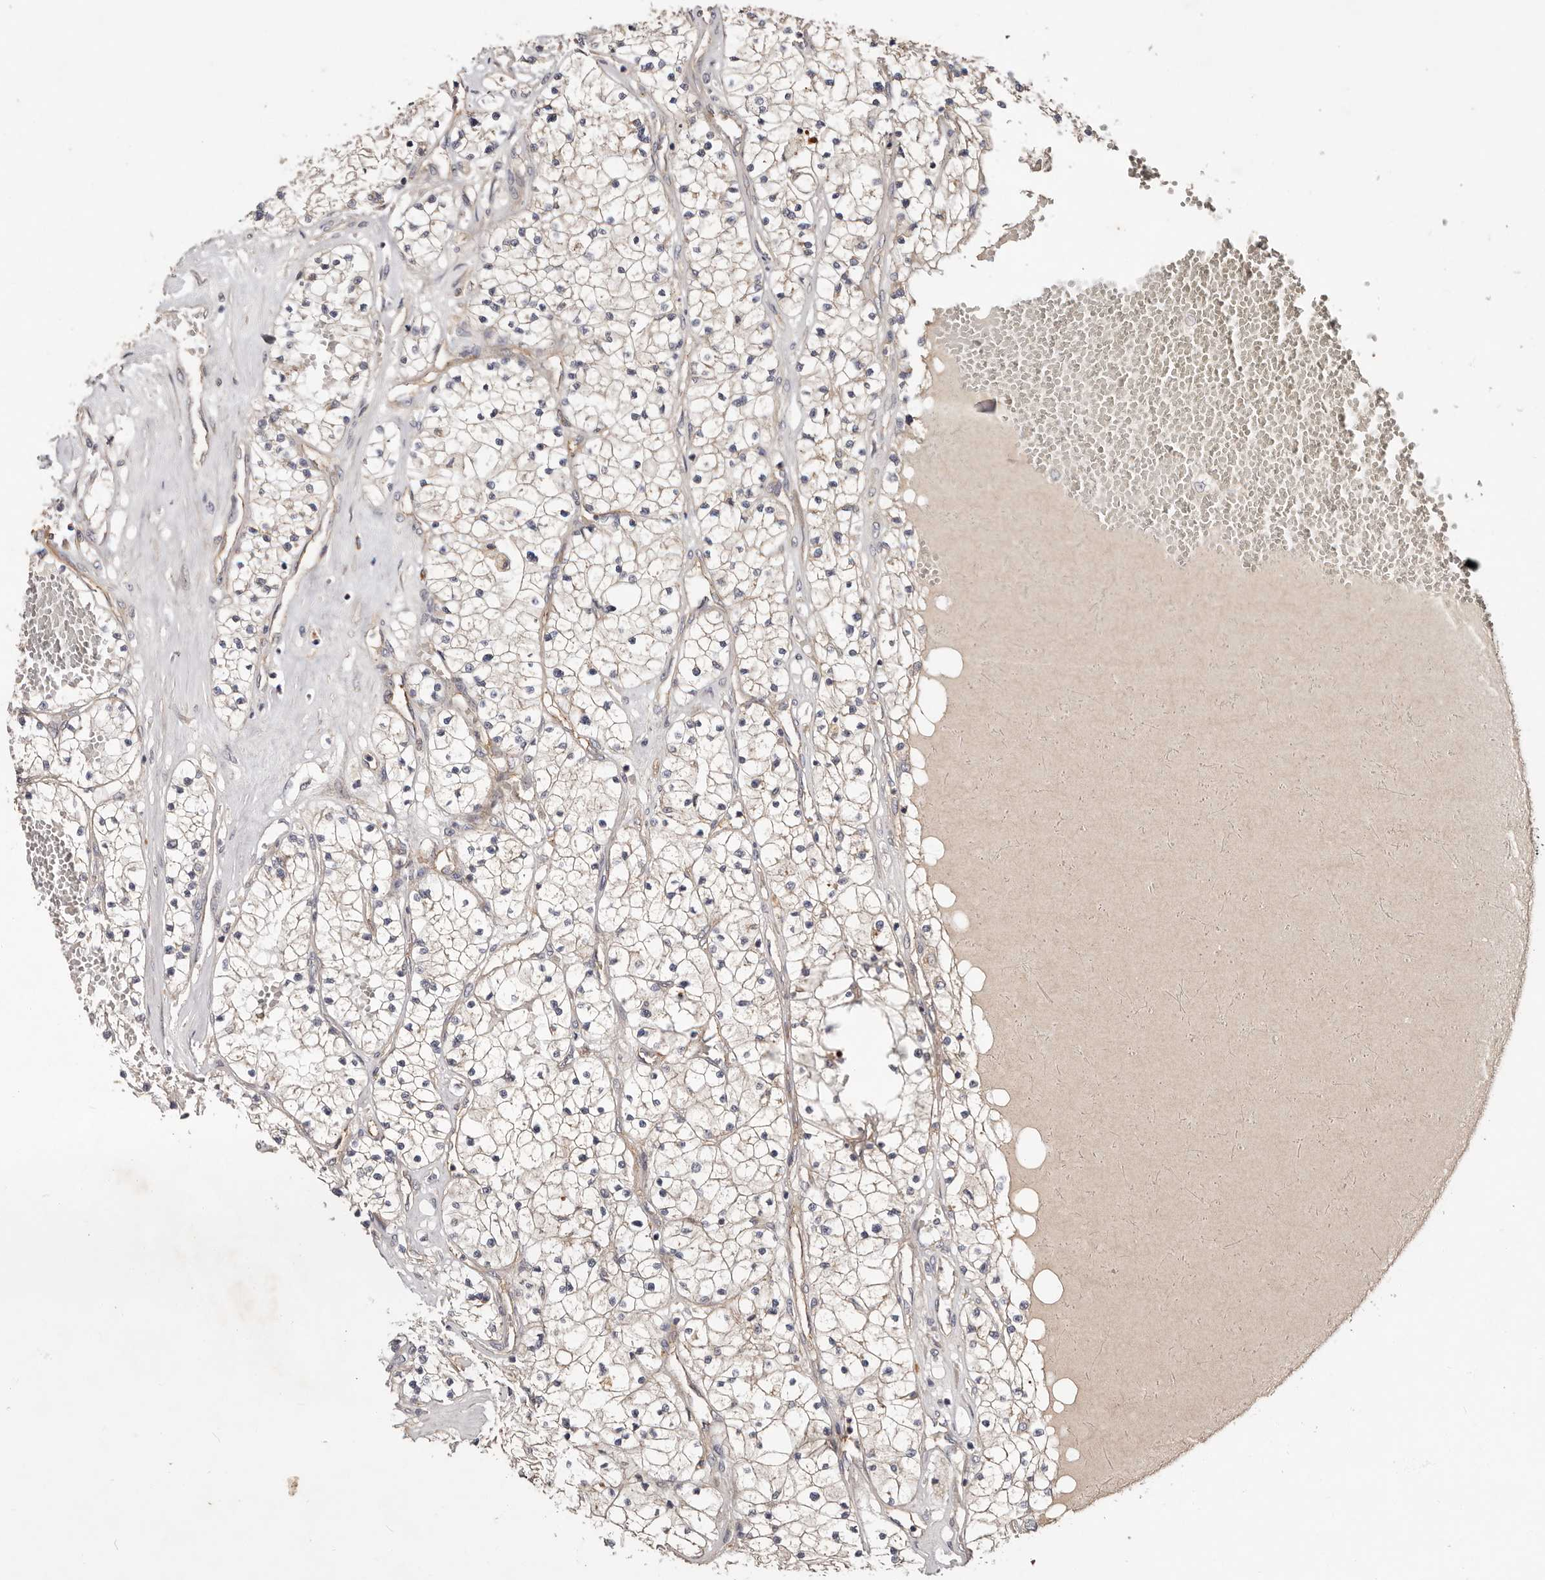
{"staining": {"intensity": "weak", "quantity": "25%-75%", "location": "cytoplasmic/membranous"}, "tissue": "renal cancer", "cell_type": "Tumor cells", "image_type": "cancer", "snomed": [{"axis": "morphology", "description": "Normal tissue, NOS"}, {"axis": "morphology", "description": "Adenocarcinoma, NOS"}, {"axis": "topography", "description": "Kidney"}], "caption": "IHC (DAB (3,3'-diaminobenzidine)) staining of renal cancer exhibits weak cytoplasmic/membranous protein positivity in about 25%-75% of tumor cells.", "gene": "MACF1", "patient": {"sex": "male", "age": 68}}